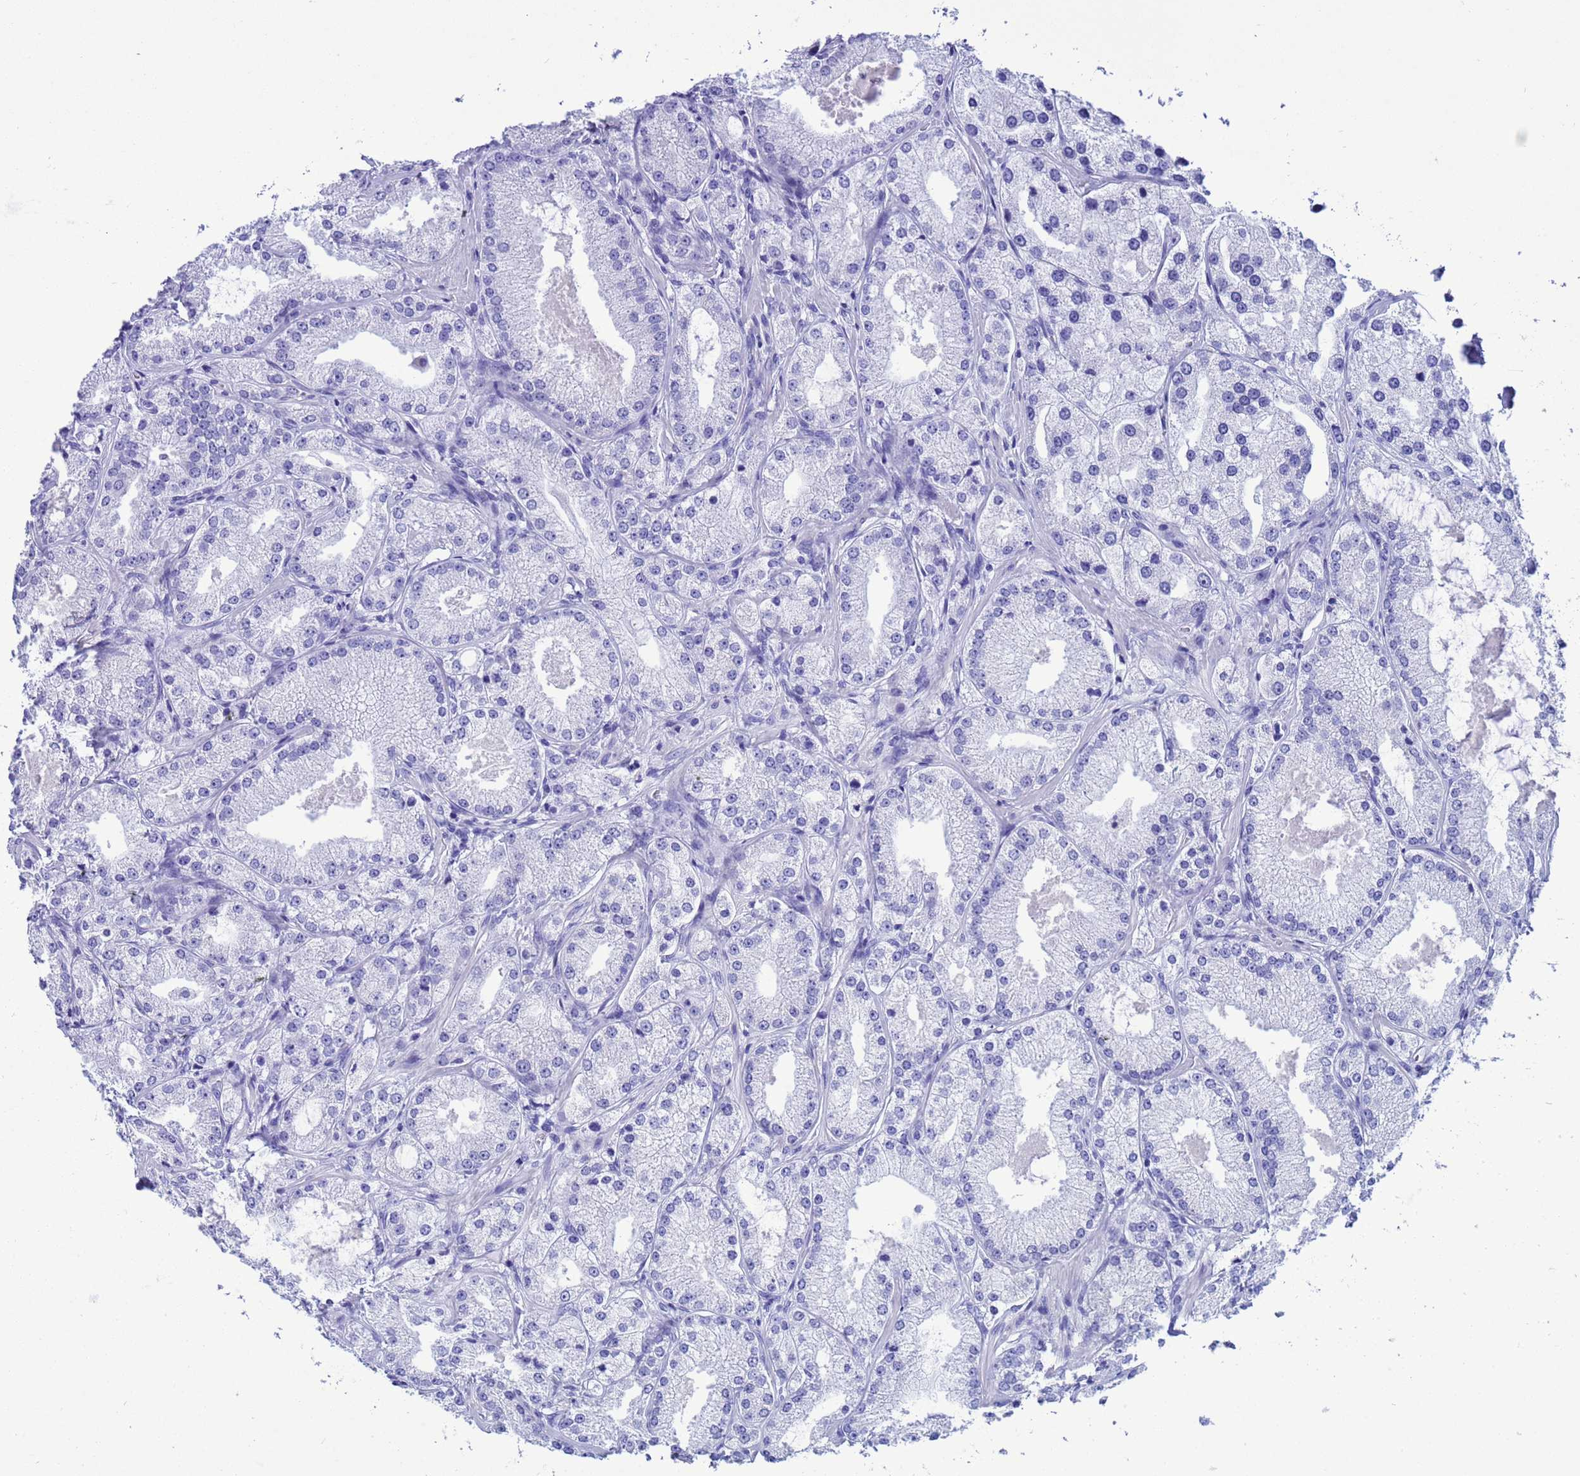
{"staining": {"intensity": "negative", "quantity": "none", "location": "none"}, "tissue": "prostate cancer", "cell_type": "Tumor cells", "image_type": "cancer", "snomed": [{"axis": "morphology", "description": "Adenocarcinoma, Low grade"}, {"axis": "topography", "description": "Prostate"}], "caption": "DAB immunohistochemical staining of human prostate cancer displays no significant staining in tumor cells.", "gene": "AKR1C2", "patient": {"sex": "male", "age": 69}}